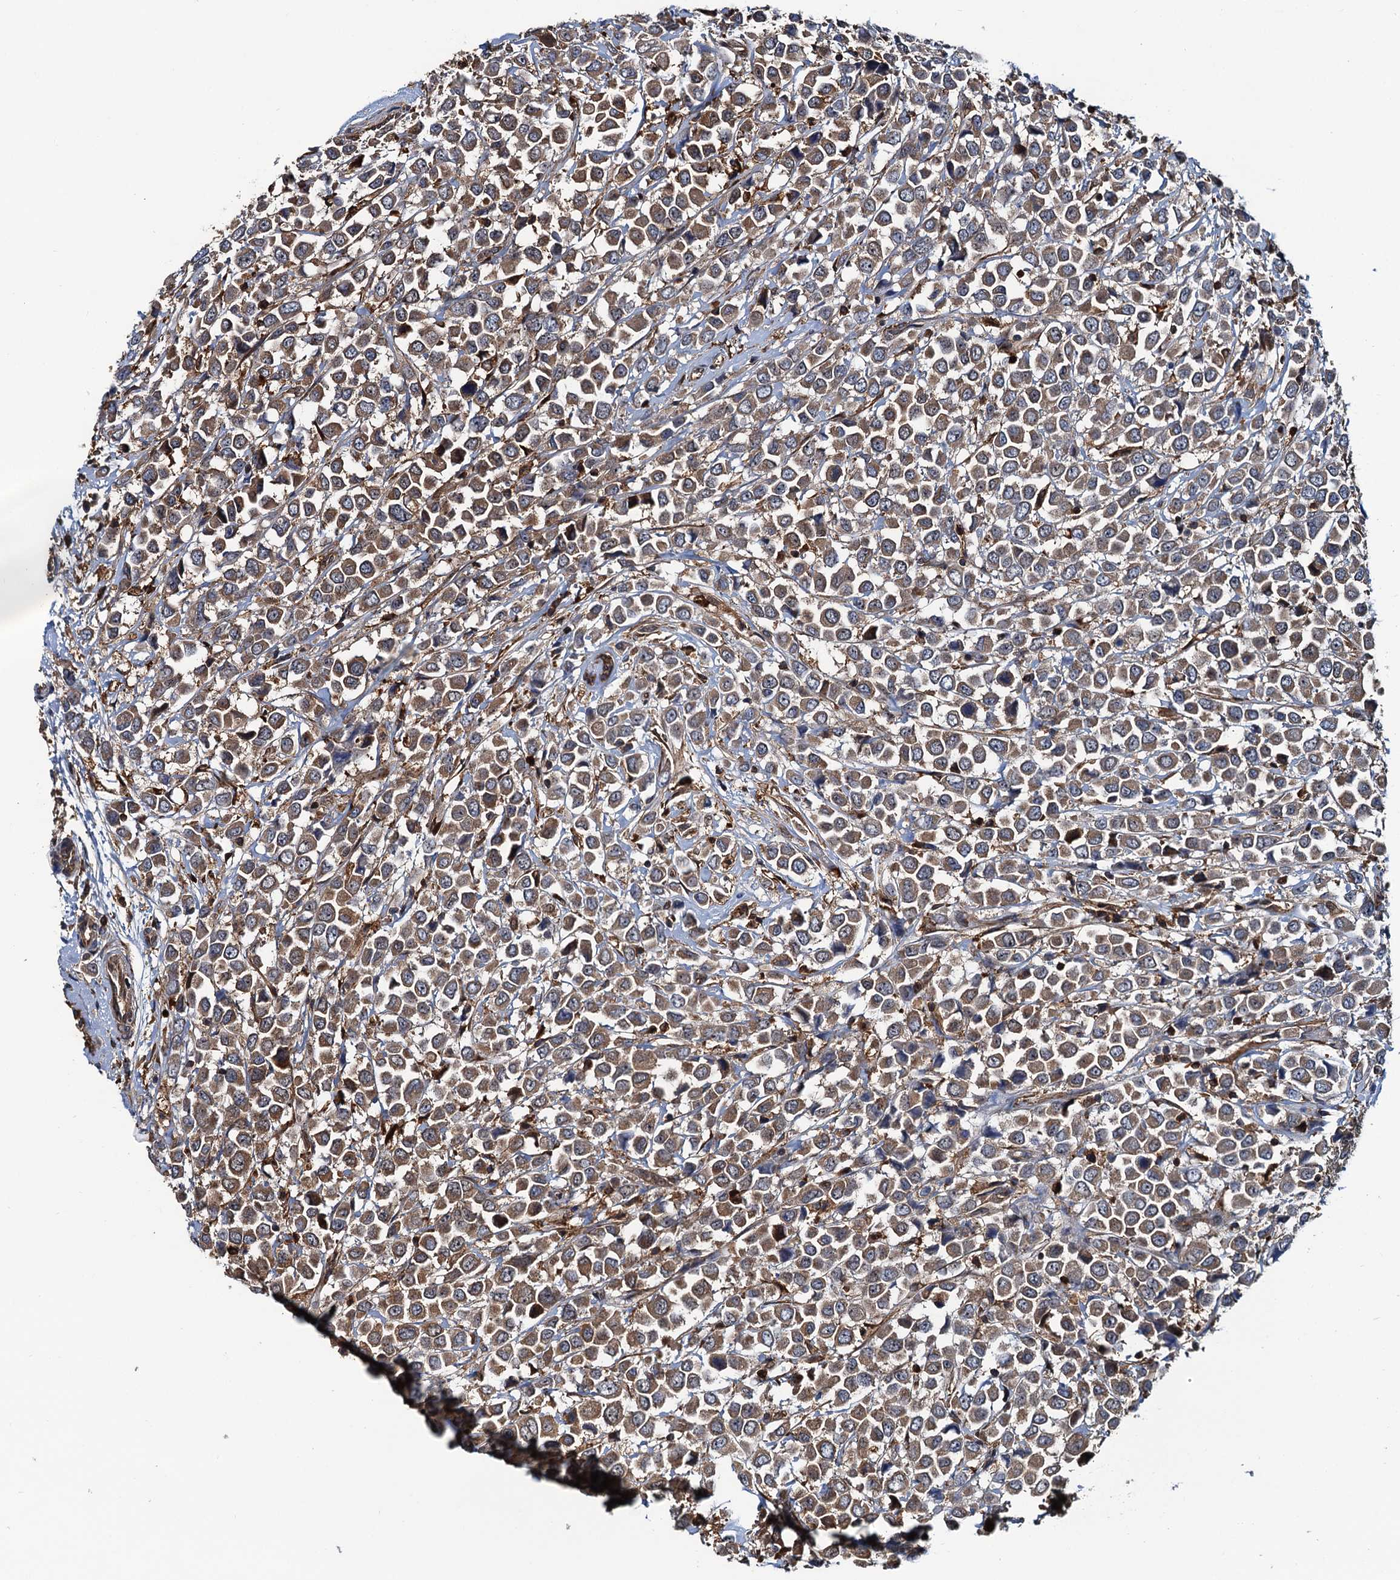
{"staining": {"intensity": "strong", "quantity": "25%-75%", "location": "cytoplasmic/membranous"}, "tissue": "breast cancer", "cell_type": "Tumor cells", "image_type": "cancer", "snomed": [{"axis": "morphology", "description": "Duct carcinoma"}, {"axis": "topography", "description": "Breast"}], "caption": "The micrograph demonstrates a brown stain indicating the presence of a protein in the cytoplasmic/membranous of tumor cells in infiltrating ductal carcinoma (breast).", "gene": "USP6NL", "patient": {"sex": "female", "age": 61}}